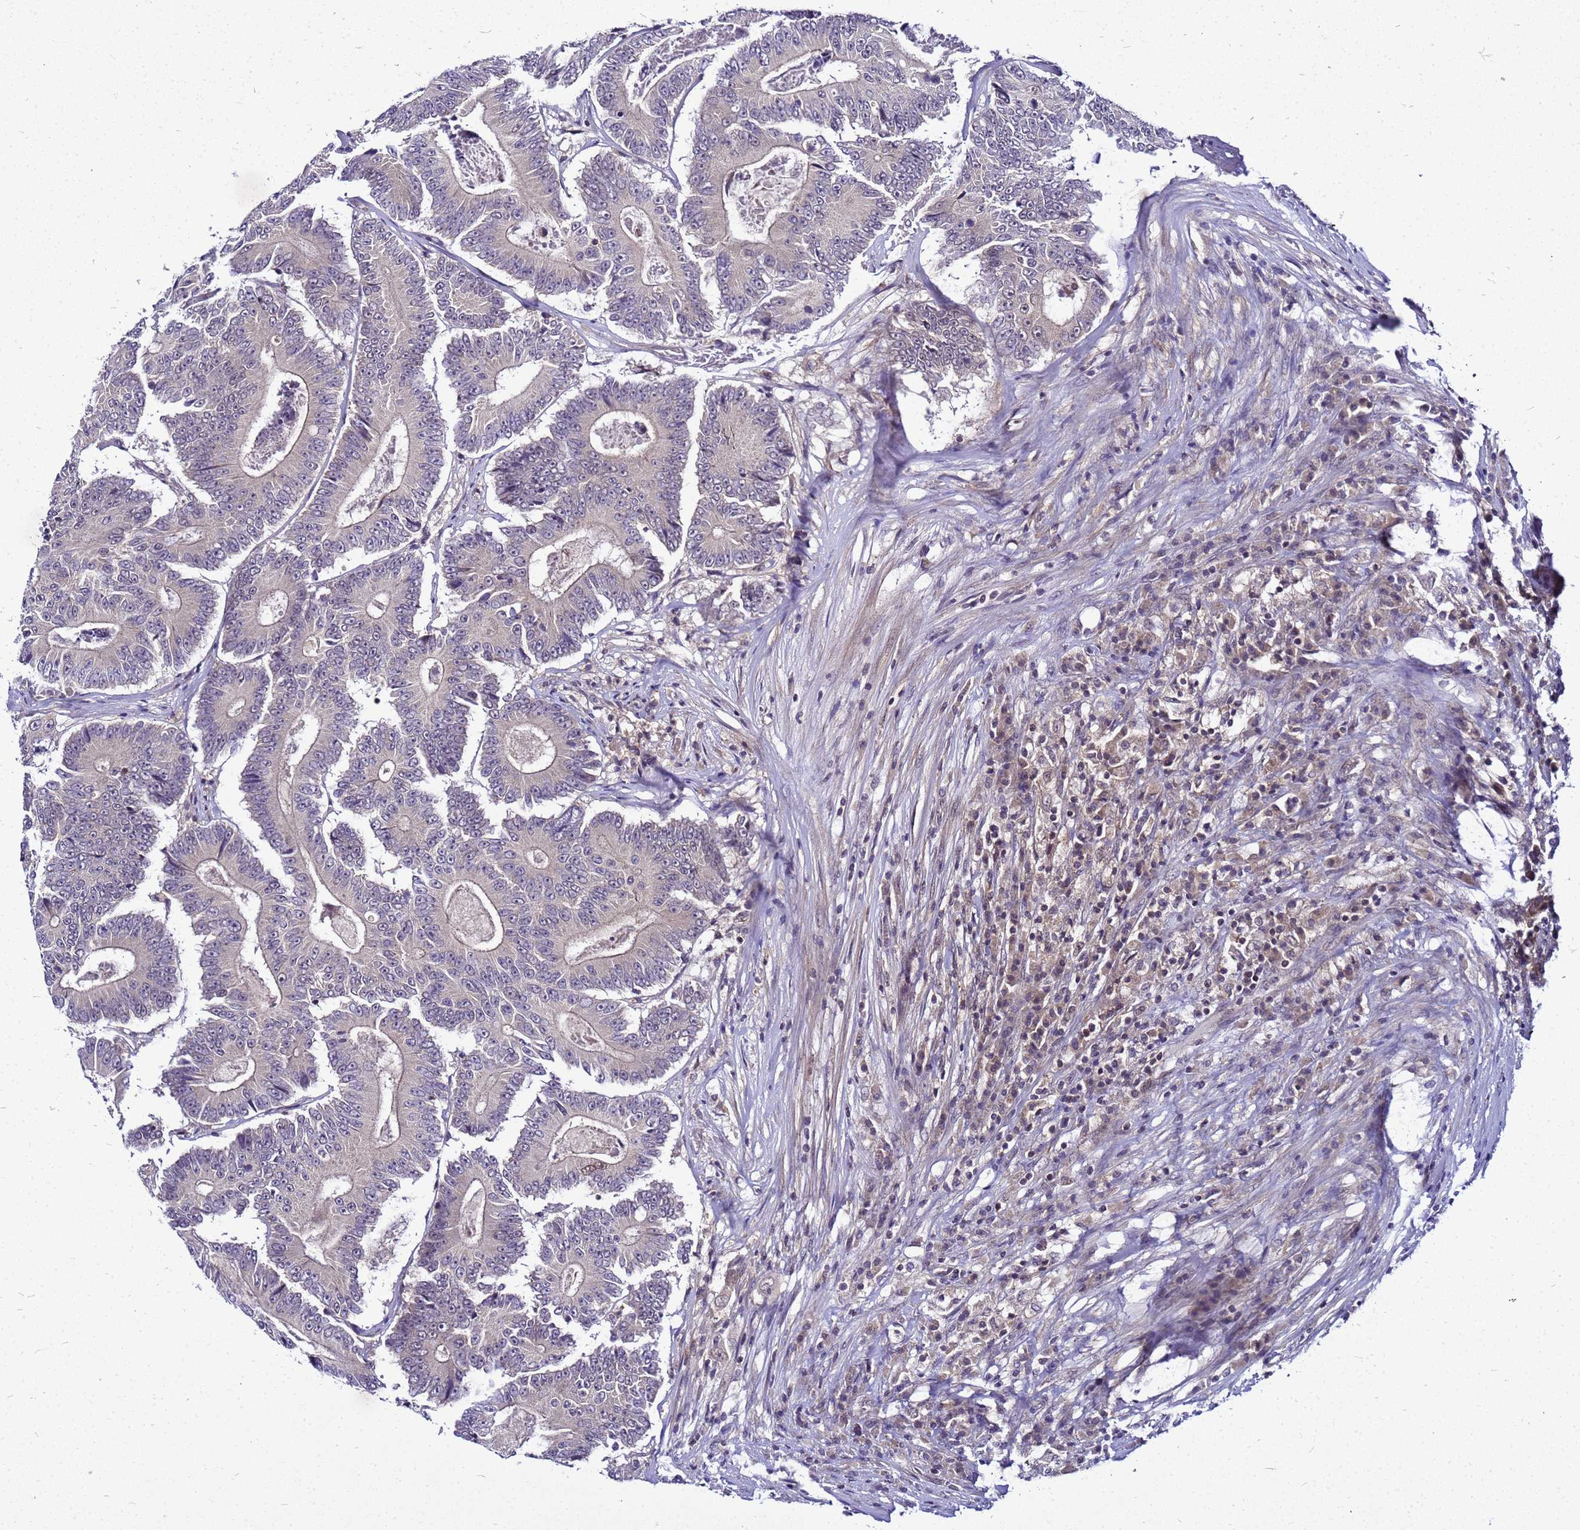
{"staining": {"intensity": "negative", "quantity": "none", "location": "none"}, "tissue": "colorectal cancer", "cell_type": "Tumor cells", "image_type": "cancer", "snomed": [{"axis": "morphology", "description": "Adenocarcinoma, NOS"}, {"axis": "topography", "description": "Colon"}], "caption": "DAB (3,3'-diaminobenzidine) immunohistochemical staining of human colorectal cancer exhibits no significant expression in tumor cells.", "gene": "SAT1", "patient": {"sex": "male", "age": 83}}